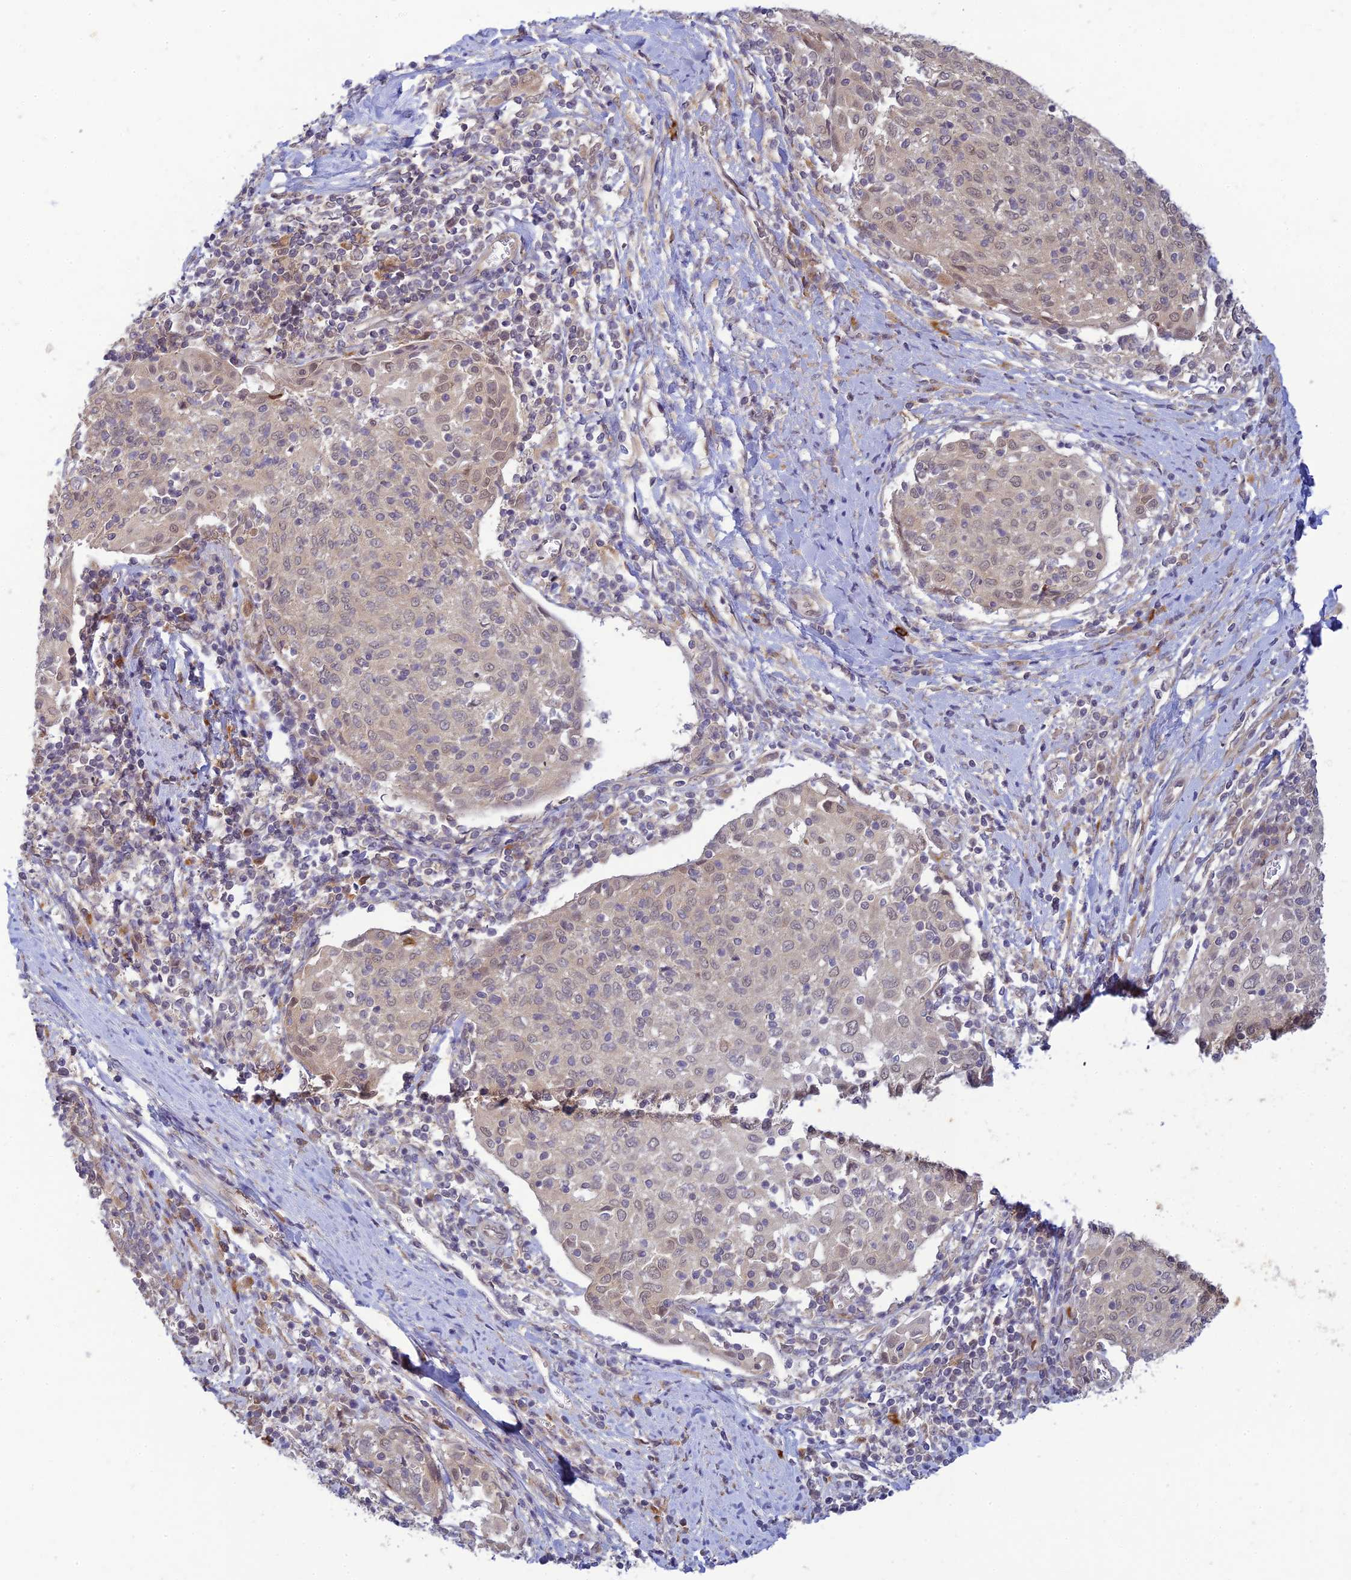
{"staining": {"intensity": "weak", "quantity": "<25%", "location": "cytoplasmic/membranous,nuclear"}, "tissue": "cervical cancer", "cell_type": "Tumor cells", "image_type": "cancer", "snomed": [{"axis": "morphology", "description": "Squamous cell carcinoma, NOS"}, {"axis": "topography", "description": "Cervix"}], "caption": "Protein analysis of cervical squamous cell carcinoma shows no significant staining in tumor cells.", "gene": "SKIC8", "patient": {"sex": "female", "age": 52}}